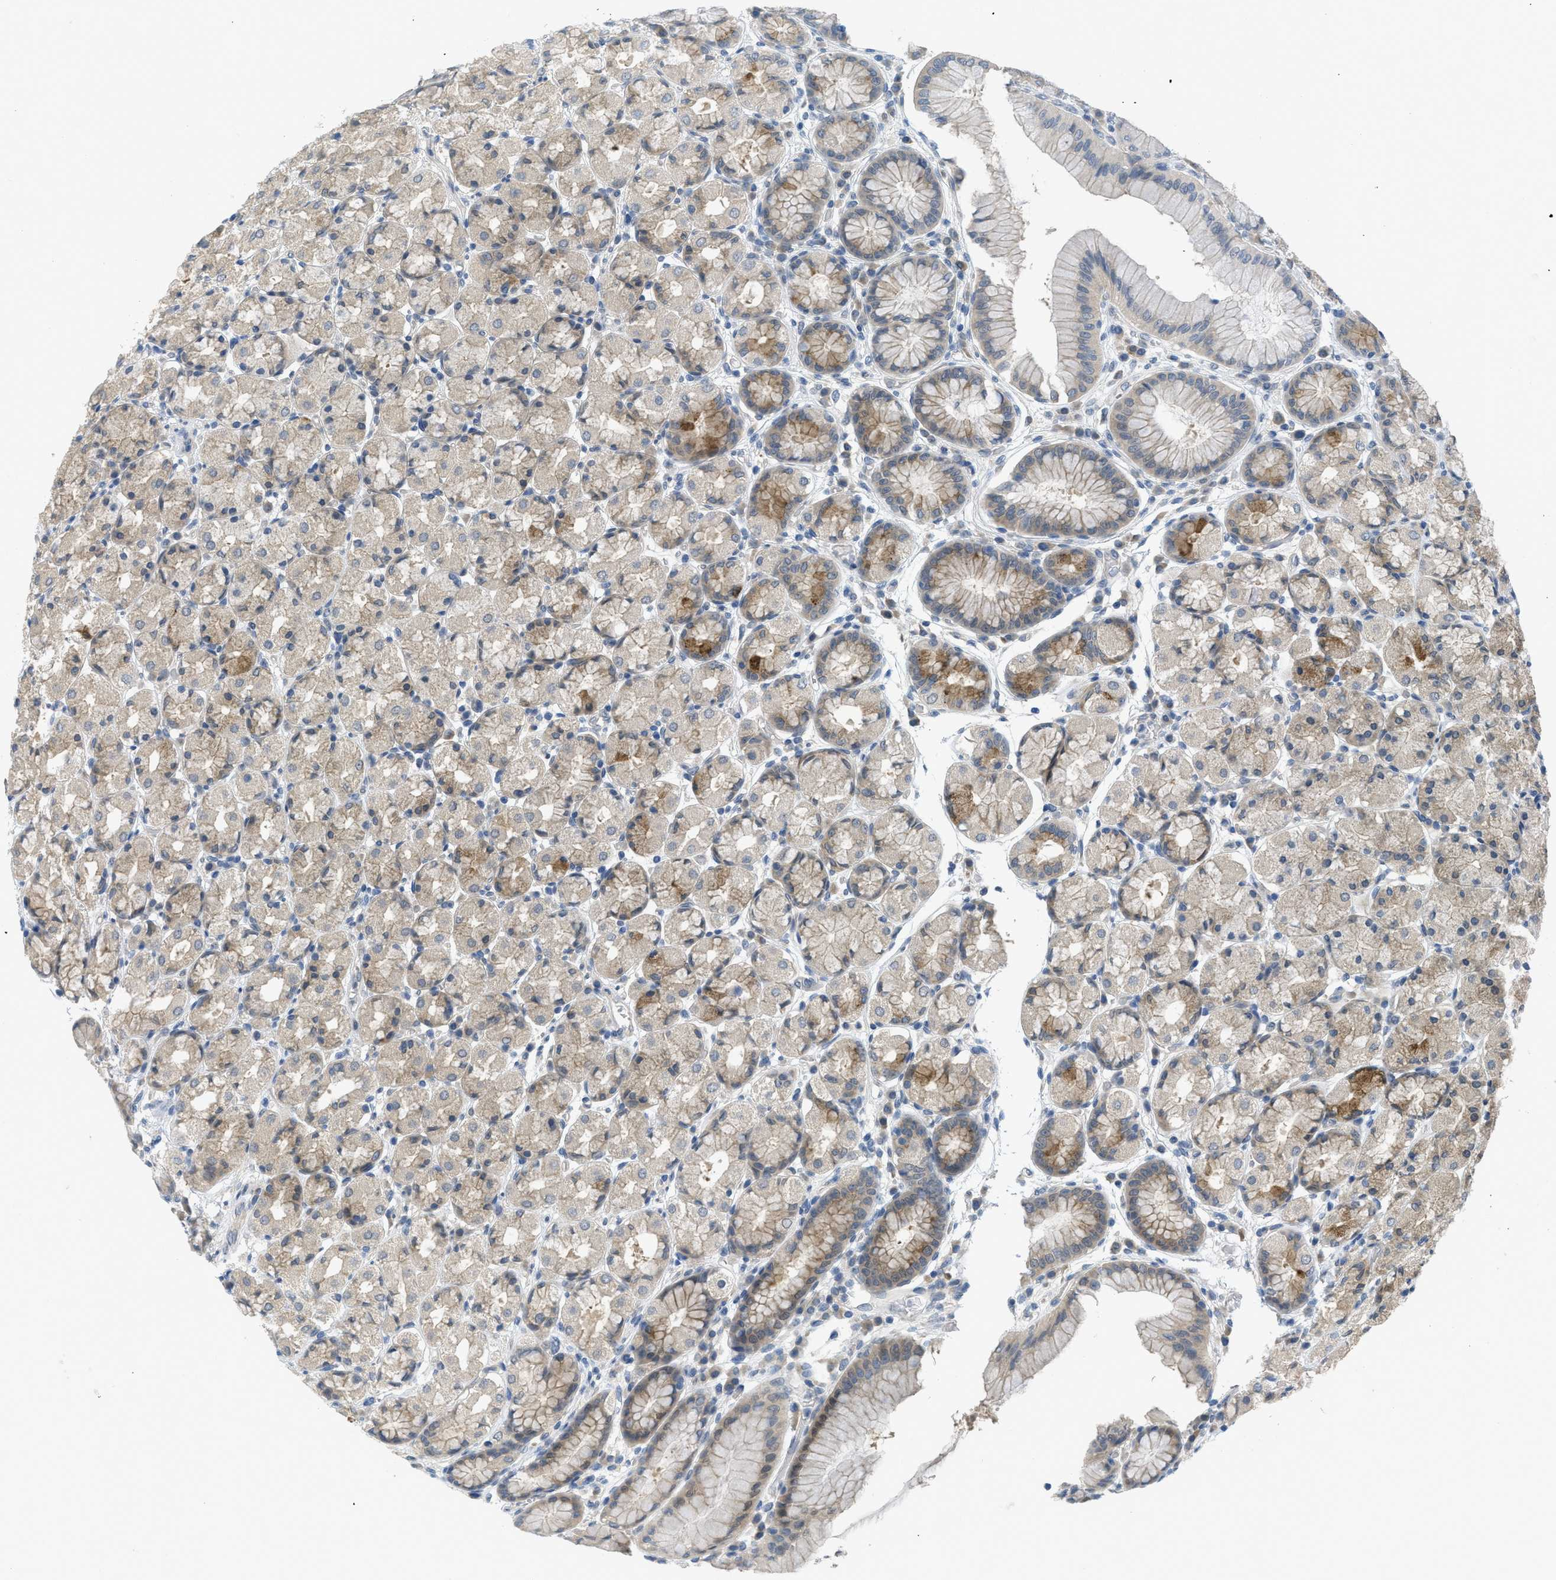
{"staining": {"intensity": "weak", "quantity": ">75%", "location": "cytoplasmic/membranous"}, "tissue": "stomach", "cell_type": "Glandular cells", "image_type": "normal", "snomed": [{"axis": "morphology", "description": "Normal tissue, NOS"}, {"axis": "topography", "description": "Stomach, upper"}], "caption": "This photomicrograph shows immunohistochemistry staining of benign human stomach, with low weak cytoplasmic/membranous staining in approximately >75% of glandular cells.", "gene": "TNFAIP1", "patient": {"sex": "male", "age": 68}}